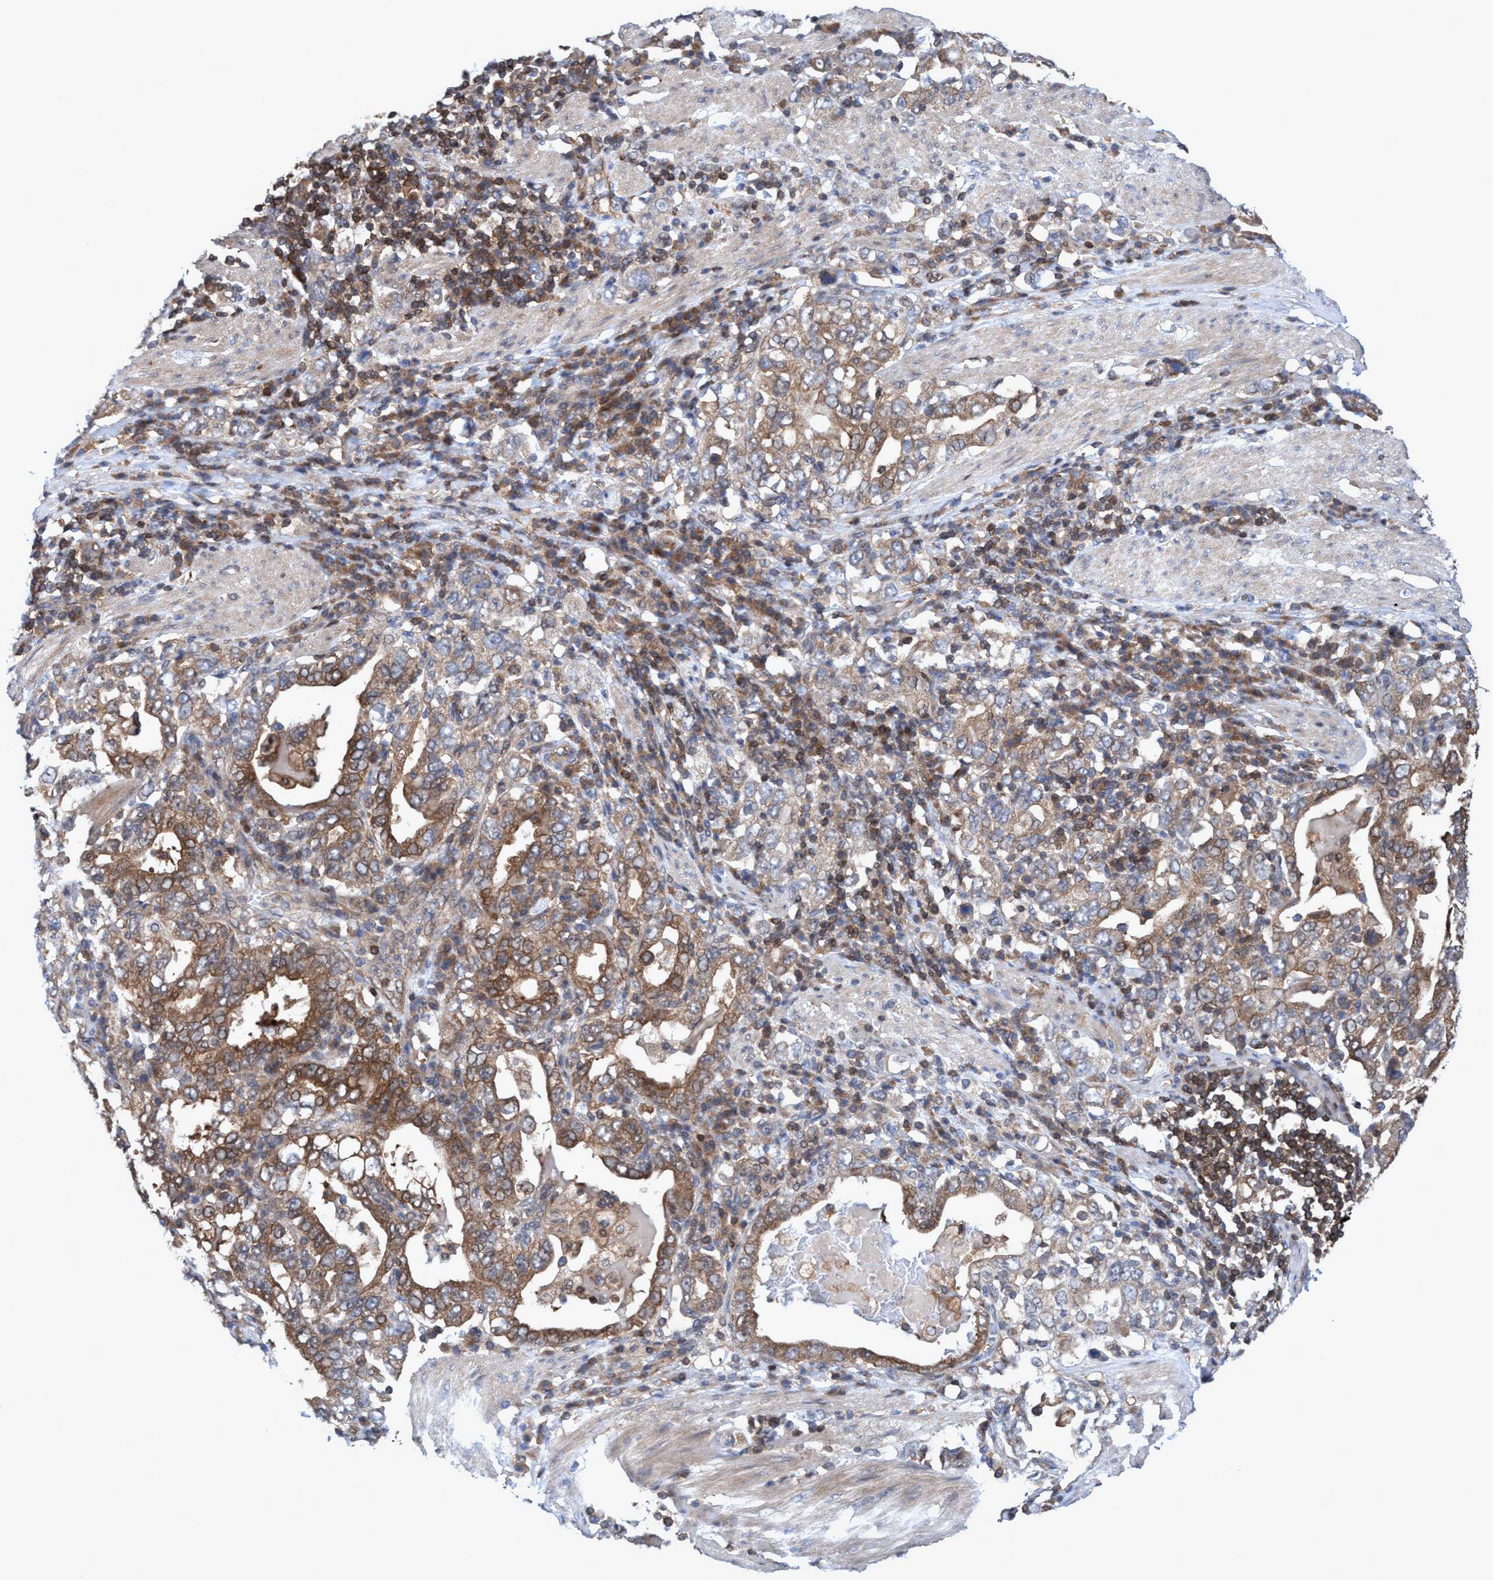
{"staining": {"intensity": "moderate", "quantity": ">75%", "location": "cytoplasmic/membranous"}, "tissue": "stomach cancer", "cell_type": "Tumor cells", "image_type": "cancer", "snomed": [{"axis": "morphology", "description": "Adenocarcinoma, NOS"}, {"axis": "topography", "description": "Stomach, upper"}], "caption": "The histopathology image shows staining of stomach adenocarcinoma, revealing moderate cytoplasmic/membranous protein staining (brown color) within tumor cells. Using DAB (brown) and hematoxylin (blue) stains, captured at high magnification using brightfield microscopy.", "gene": "GLOD4", "patient": {"sex": "male", "age": 62}}